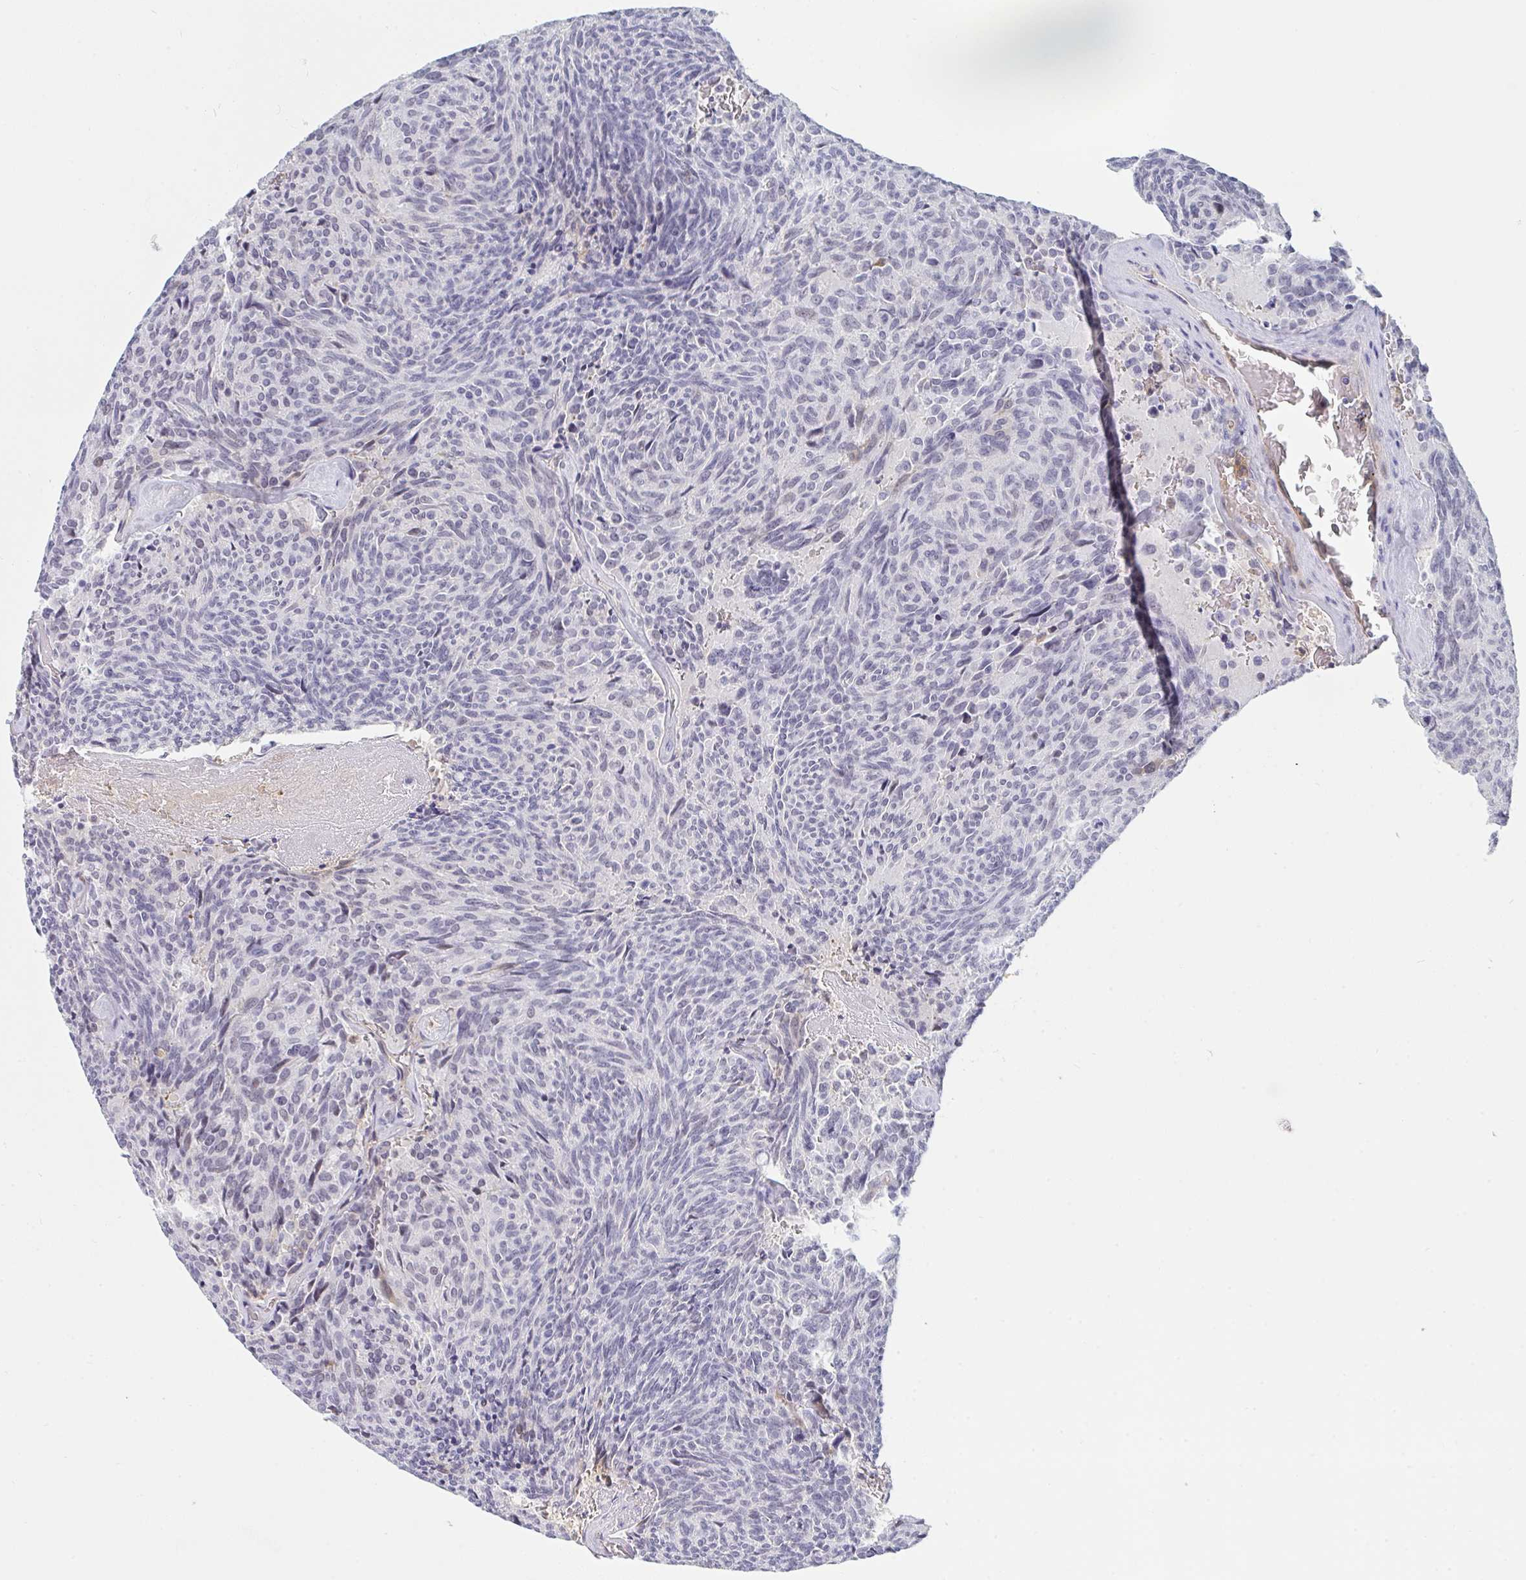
{"staining": {"intensity": "negative", "quantity": "none", "location": "none"}, "tissue": "carcinoid", "cell_type": "Tumor cells", "image_type": "cancer", "snomed": [{"axis": "morphology", "description": "Carcinoid, malignant, NOS"}, {"axis": "topography", "description": "Pancreas"}], "caption": "DAB (3,3'-diaminobenzidine) immunohistochemical staining of carcinoid reveals no significant positivity in tumor cells.", "gene": "DSCAML1", "patient": {"sex": "female", "age": 54}}